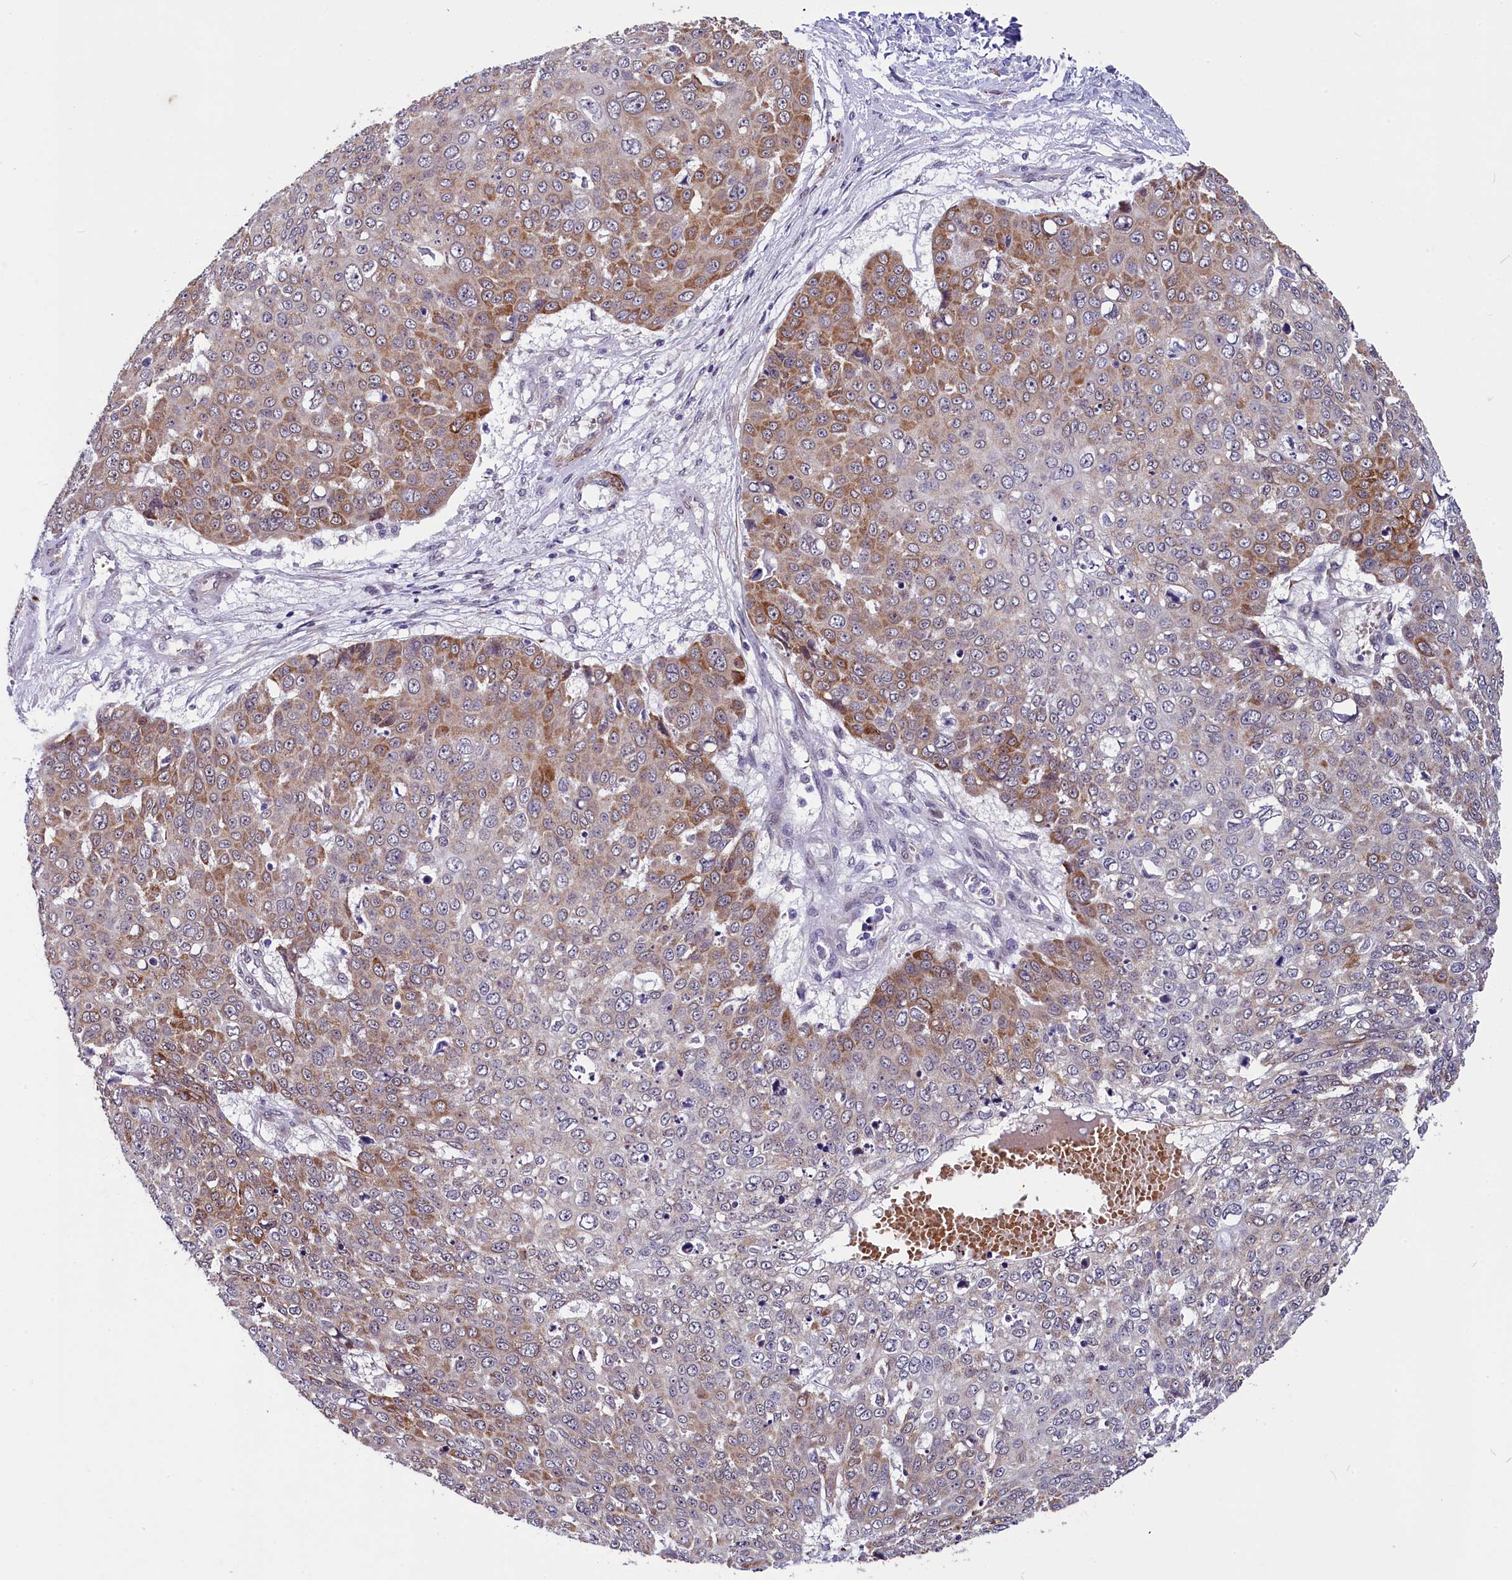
{"staining": {"intensity": "moderate", "quantity": ">75%", "location": "cytoplasmic/membranous"}, "tissue": "skin cancer", "cell_type": "Tumor cells", "image_type": "cancer", "snomed": [{"axis": "morphology", "description": "Squamous cell carcinoma, NOS"}, {"axis": "topography", "description": "Skin"}], "caption": "Immunohistochemistry image of neoplastic tissue: human skin cancer (squamous cell carcinoma) stained using immunohistochemistry (IHC) reveals medium levels of moderate protein expression localized specifically in the cytoplasmic/membranous of tumor cells, appearing as a cytoplasmic/membranous brown color.", "gene": "SLC39A6", "patient": {"sex": "male", "age": 71}}